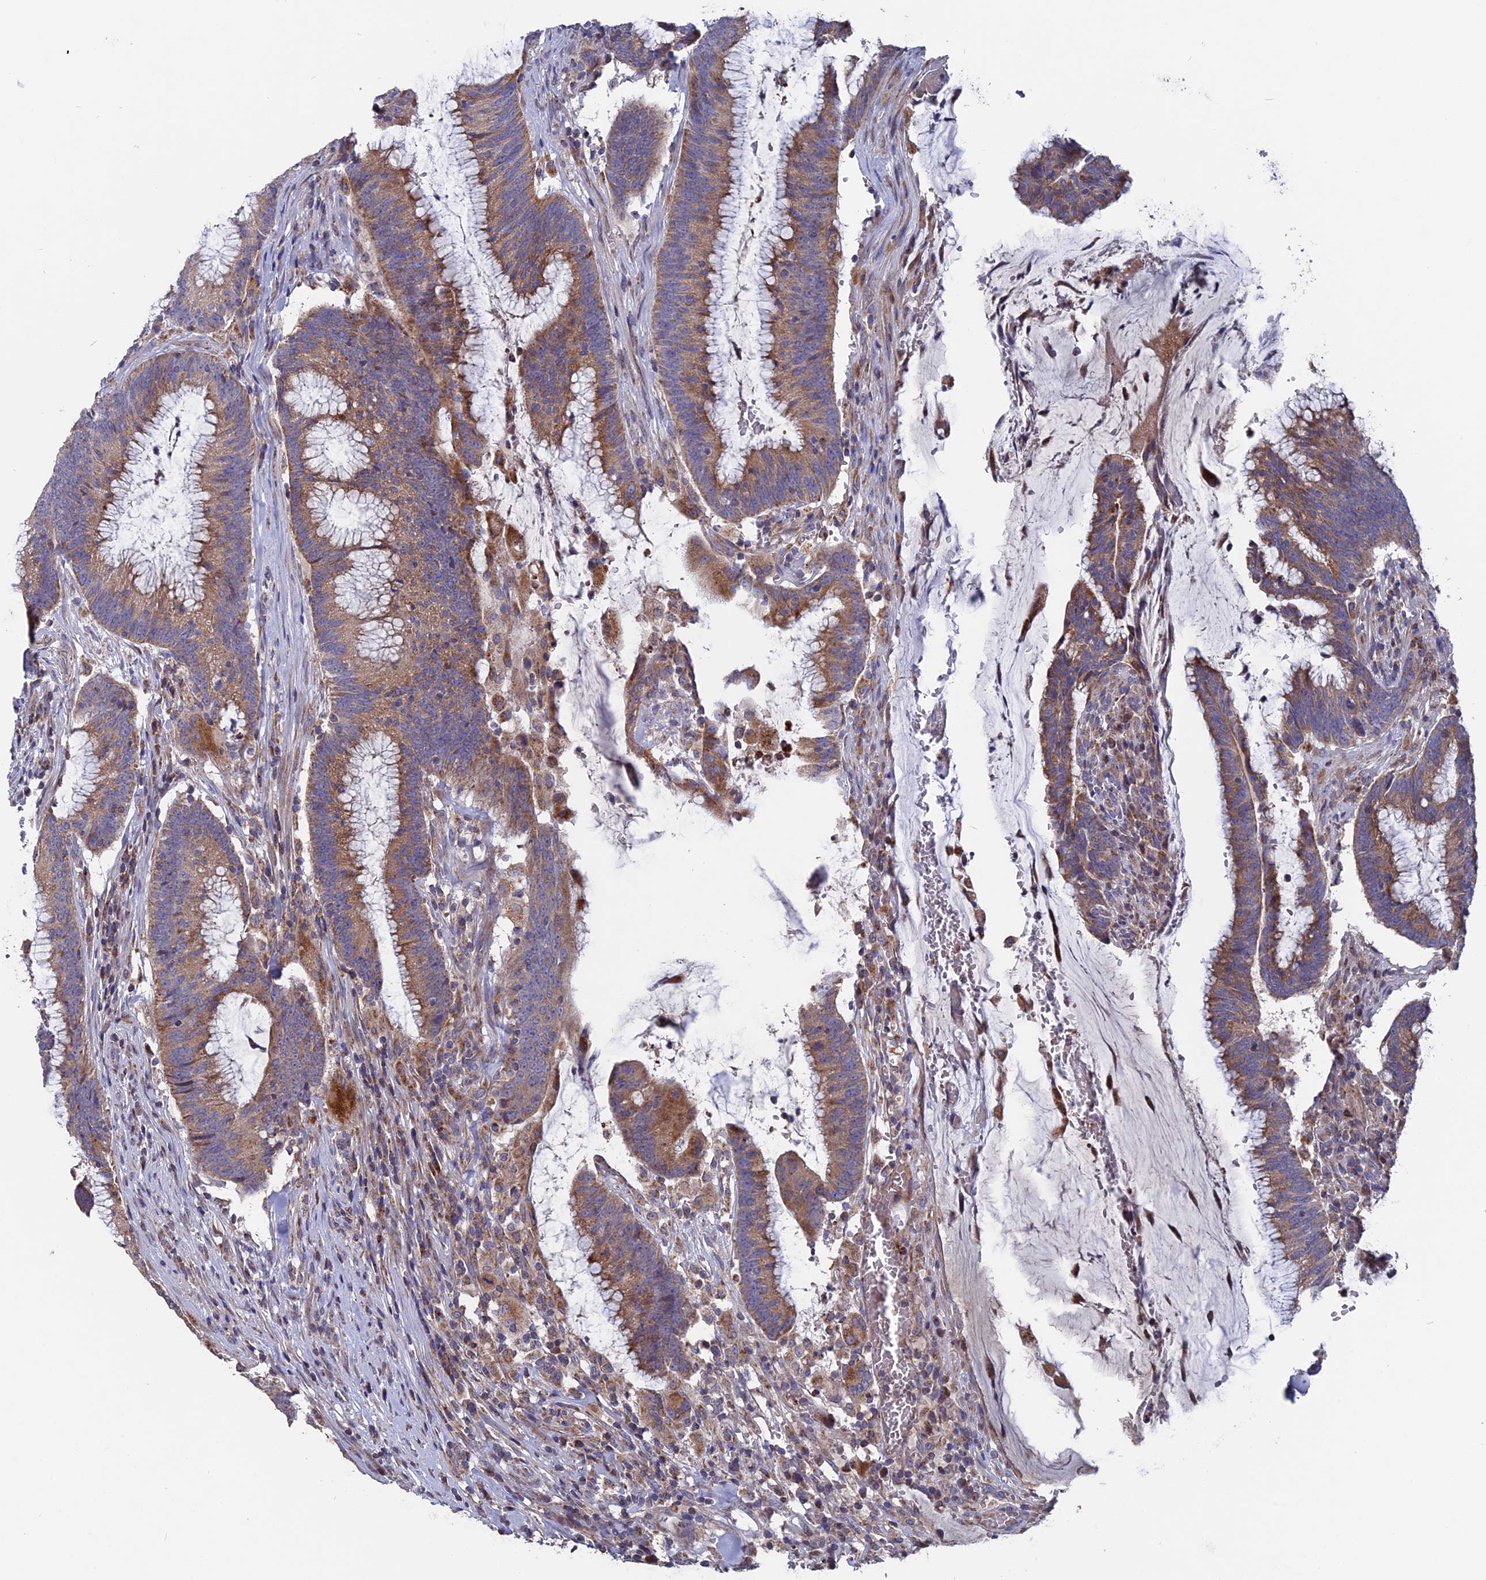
{"staining": {"intensity": "moderate", "quantity": ">75%", "location": "cytoplasmic/membranous"}, "tissue": "colorectal cancer", "cell_type": "Tumor cells", "image_type": "cancer", "snomed": [{"axis": "morphology", "description": "Adenocarcinoma, NOS"}, {"axis": "topography", "description": "Rectum"}], "caption": "Immunohistochemical staining of human colorectal cancer reveals medium levels of moderate cytoplasmic/membranous protein expression in approximately >75% of tumor cells. (DAB = brown stain, brightfield microscopy at high magnification).", "gene": "TGFA", "patient": {"sex": "female", "age": 77}}